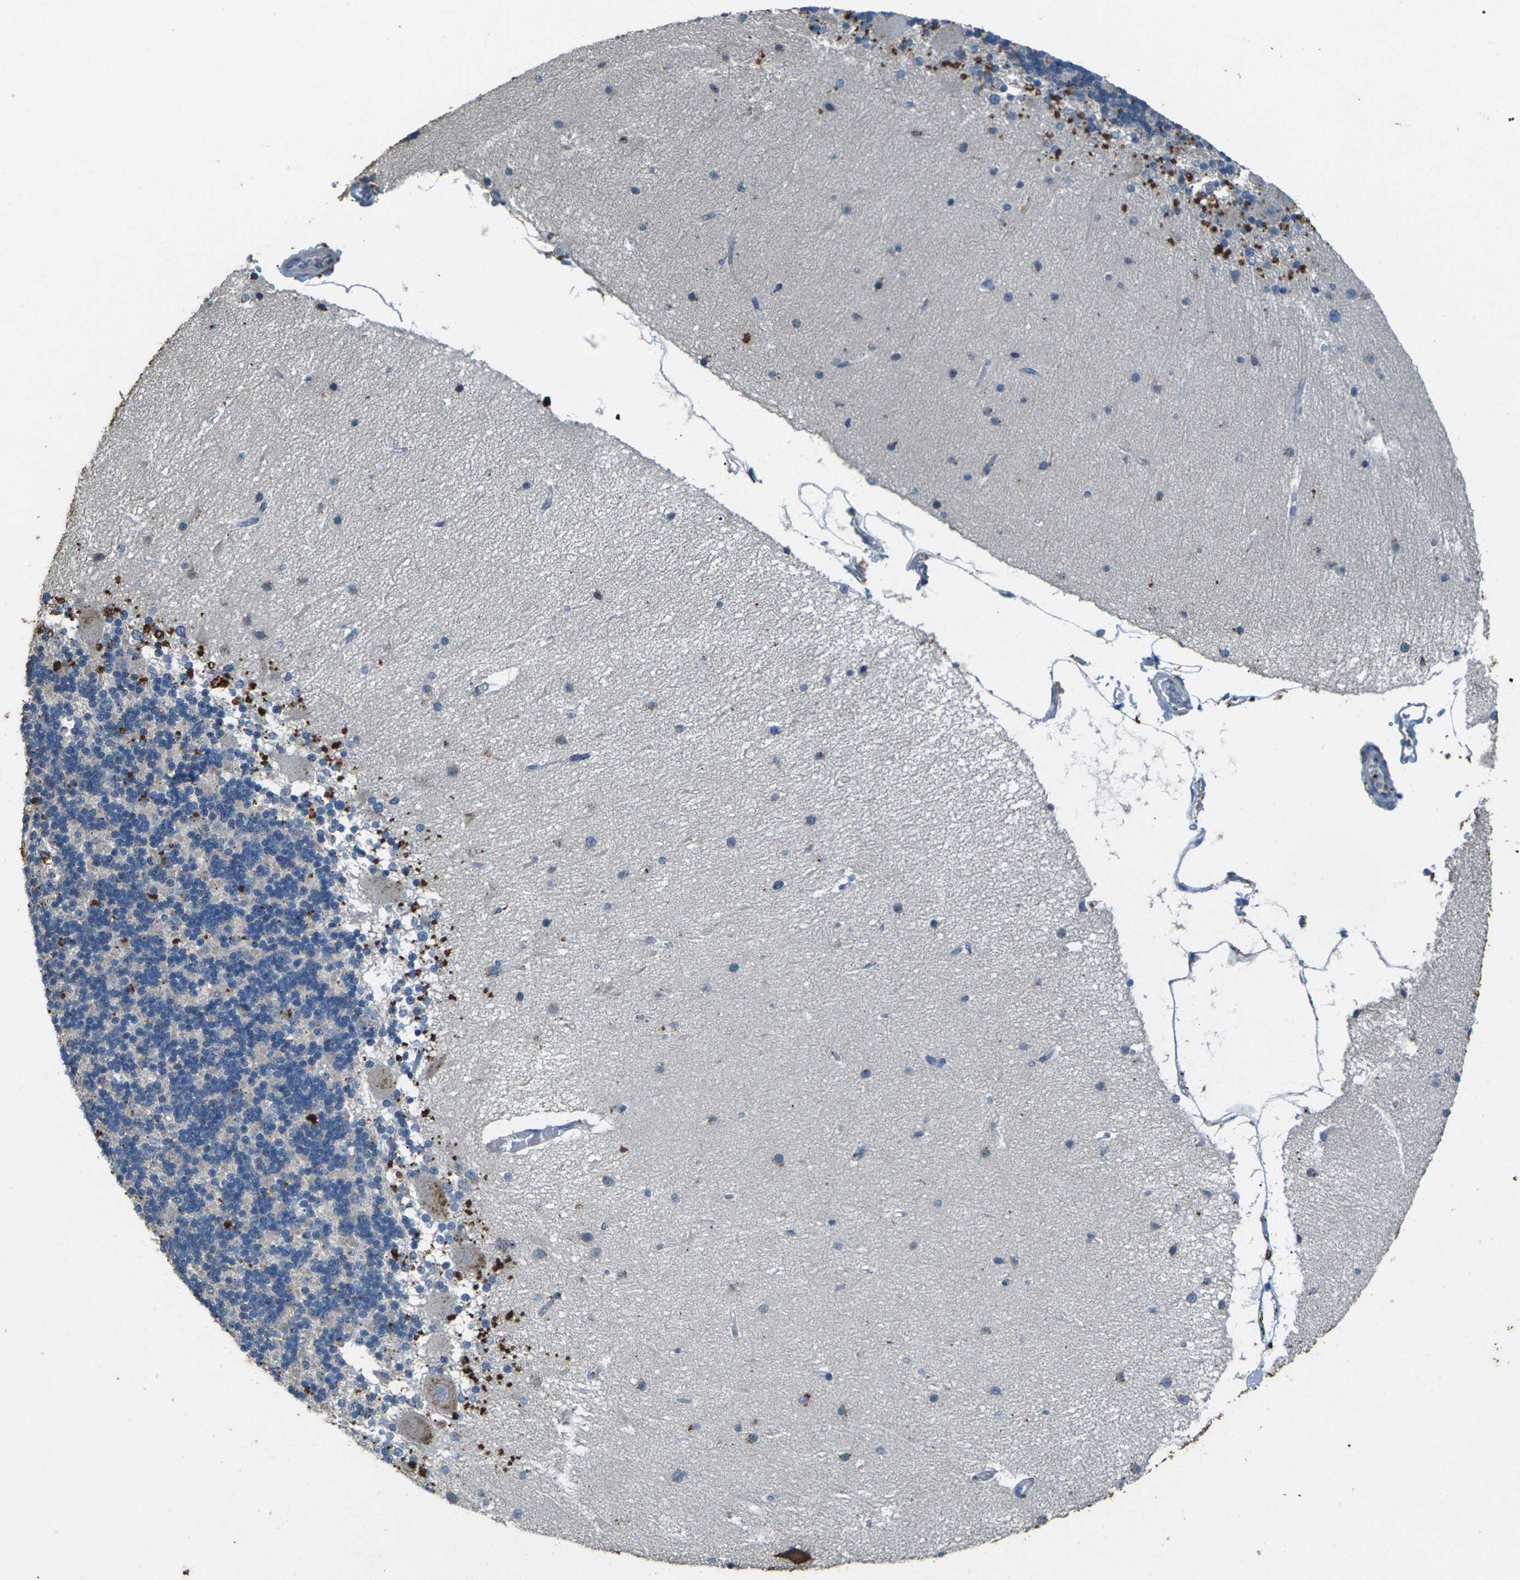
{"staining": {"intensity": "moderate", "quantity": "<25%", "location": "cytoplasmic/membranous"}, "tissue": "cerebellum", "cell_type": "Cells in granular layer", "image_type": "normal", "snomed": [{"axis": "morphology", "description": "Normal tissue, NOS"}, {"axis": "topography", "description": "Cerebellum"}], "caption": "Immunohistochemical staining of normal cerebellum reveals low levels of moderate cytoplasmic/membranous expression in approximately <25% of cells in granular layer. (DAB (3,3'-diaminobenzidine) IHC, brown staining for protein, blue staining for nuclei).", "gene": "SIGLEC14", "patient": {"sex": "female", "age": 54}}